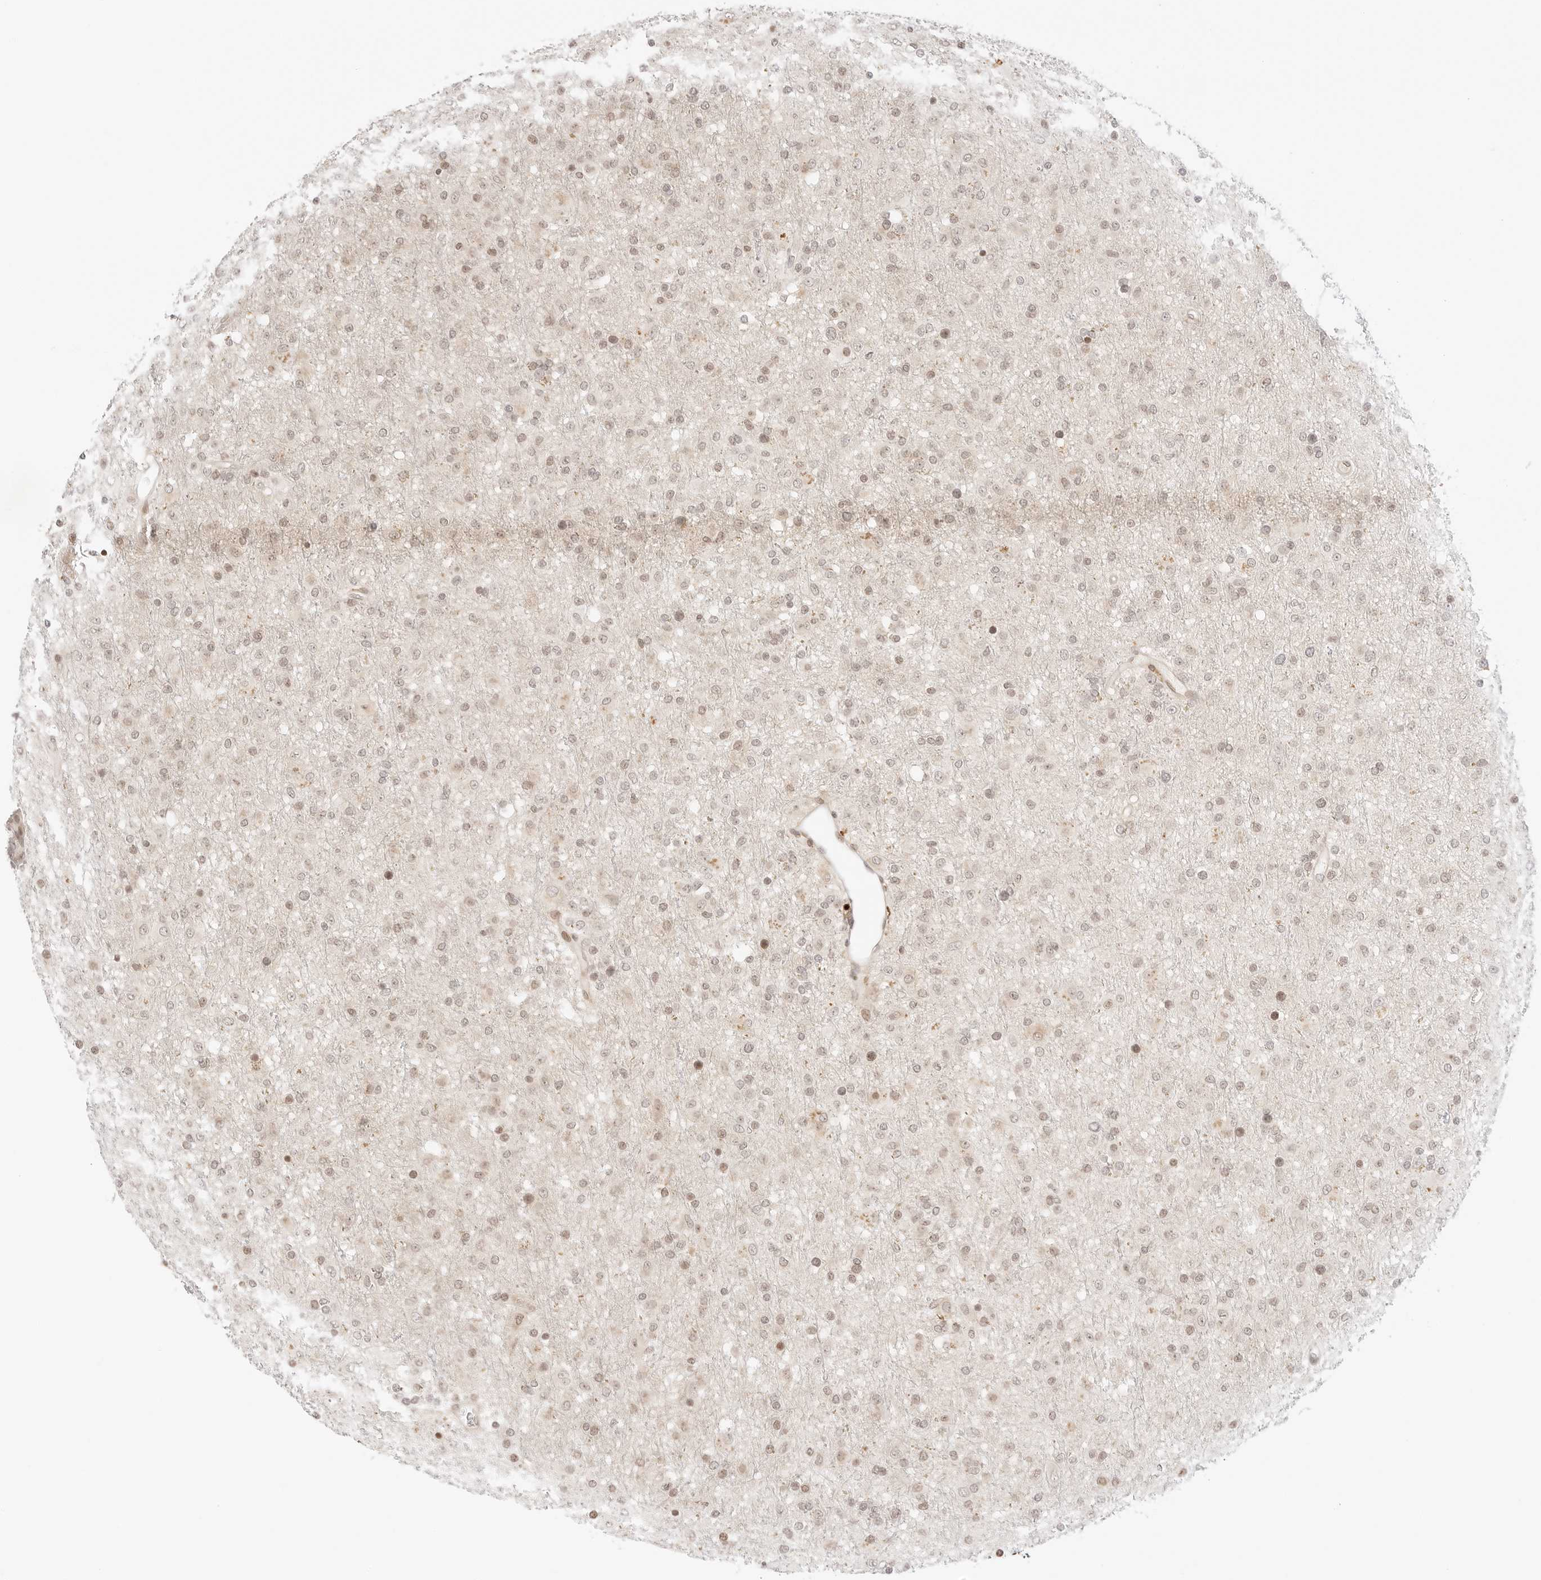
{"staining": {"intensity": "weak", "quantity": ">75%", "location": "nuclear"}, "tissue": "glioma", "cell_type": "Tumor cells", "image_type": "cancer", "snomed": [{"axis": "morphology", "description": "Glioma, malignant, Low grade"}, {"axis": "topography", "description": "Brain"}], "caption": "There is low levels of weak nuclear staining in tumor cells of glioma, as demonstrated by immunohistochemical staining (brown color).", "gene": "RPS6KL1", "patient": {"sex": "male", "age": 65}}